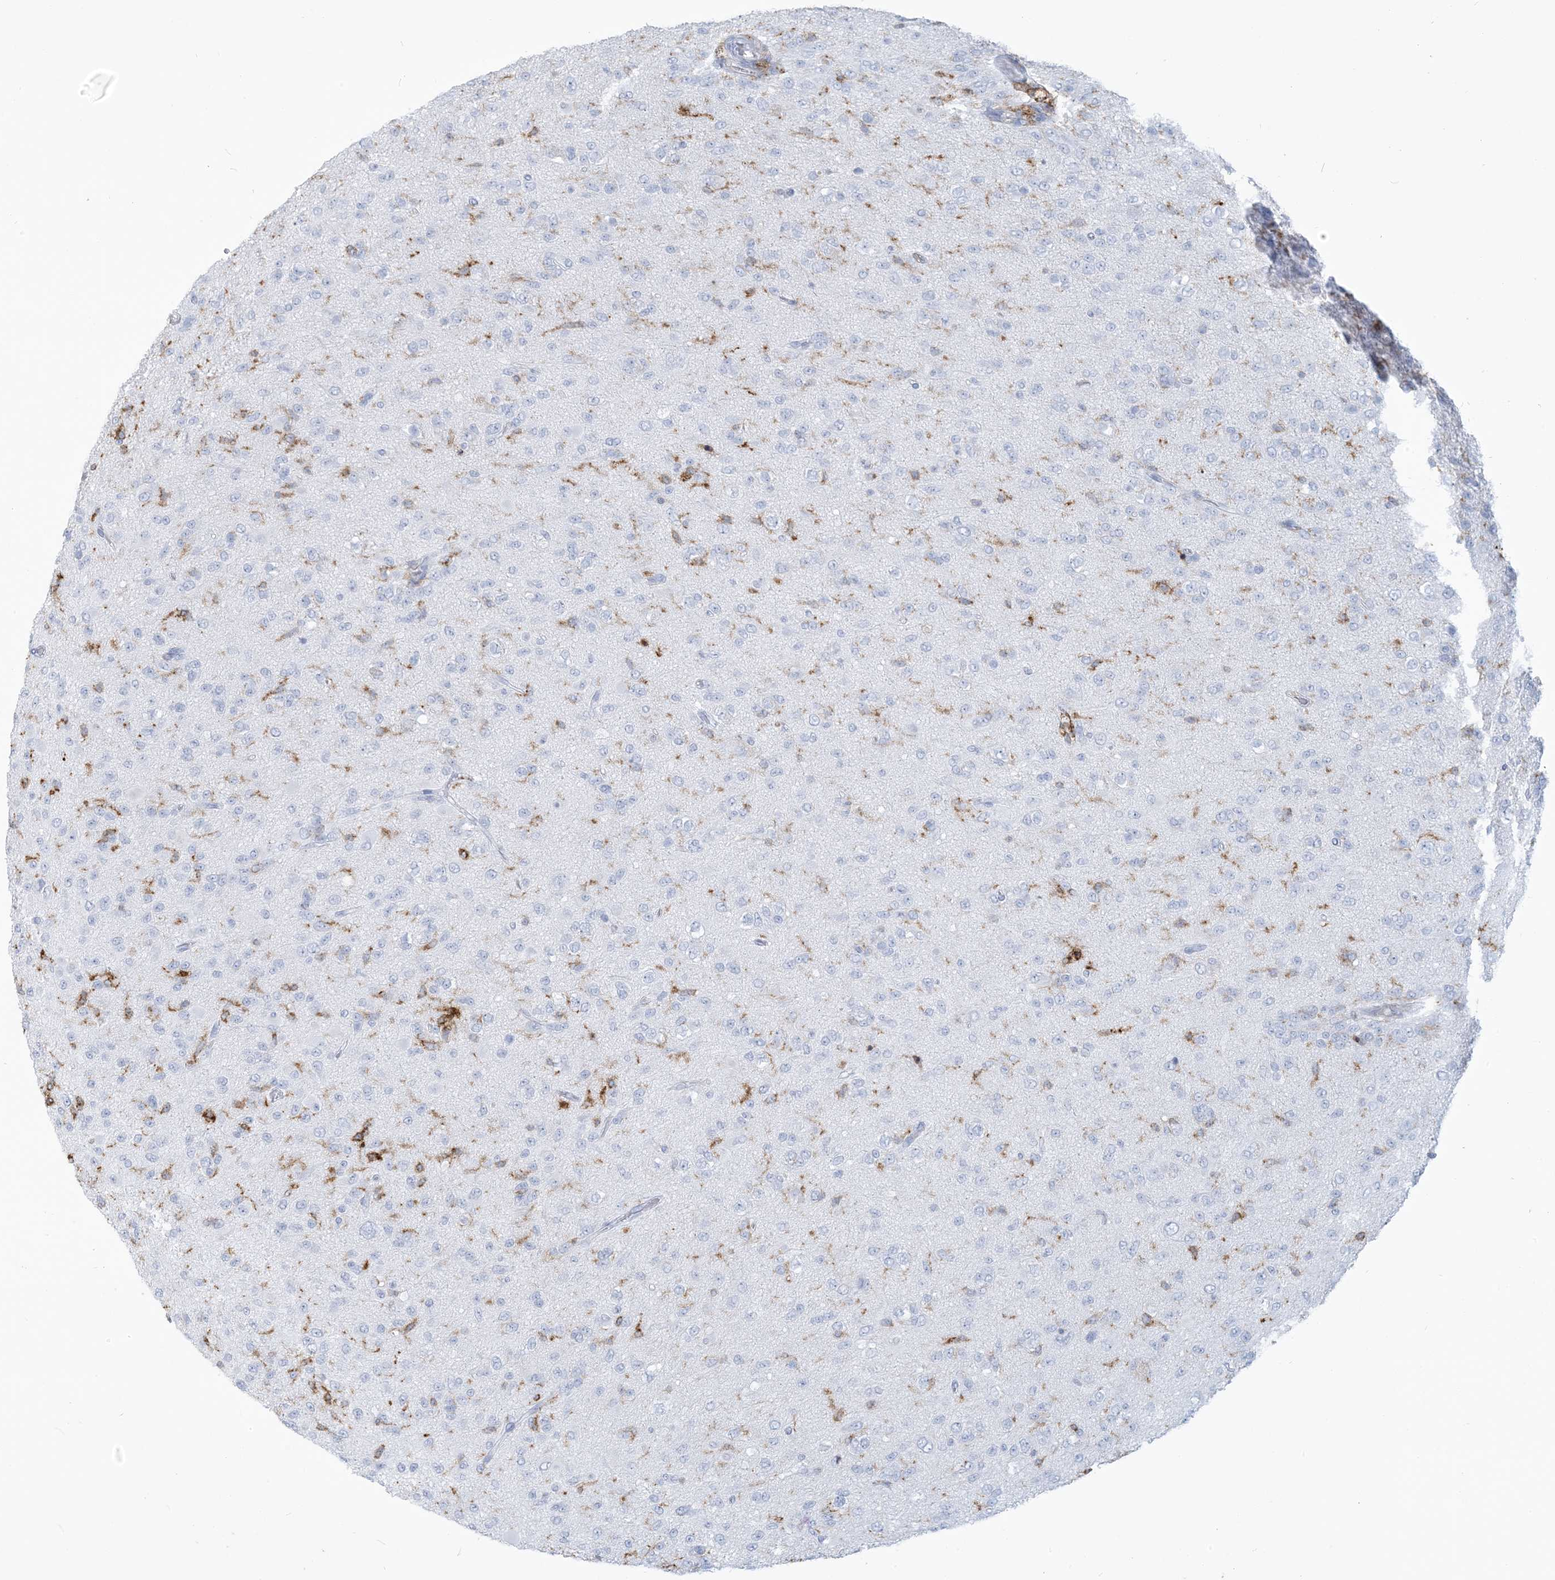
{"staining": {"intensity": "negative", "quantity": "none", "location": "none"}, "tissue": "glioma", "cell_type": "Tumor cells", "image_type": "cancer", "snomed": [{"axis": "morphology", "description": "Glioma, malignant, Low grade"}, {"axis": "topography", "description": "Brain"}], "caption": "Malignant low-grade glioma was stained to show a protein in brown. There is no significant positivity in tumor cells.", "gene": "HLA-DRB1", "patient": {"sex": "male", "age": 65}}